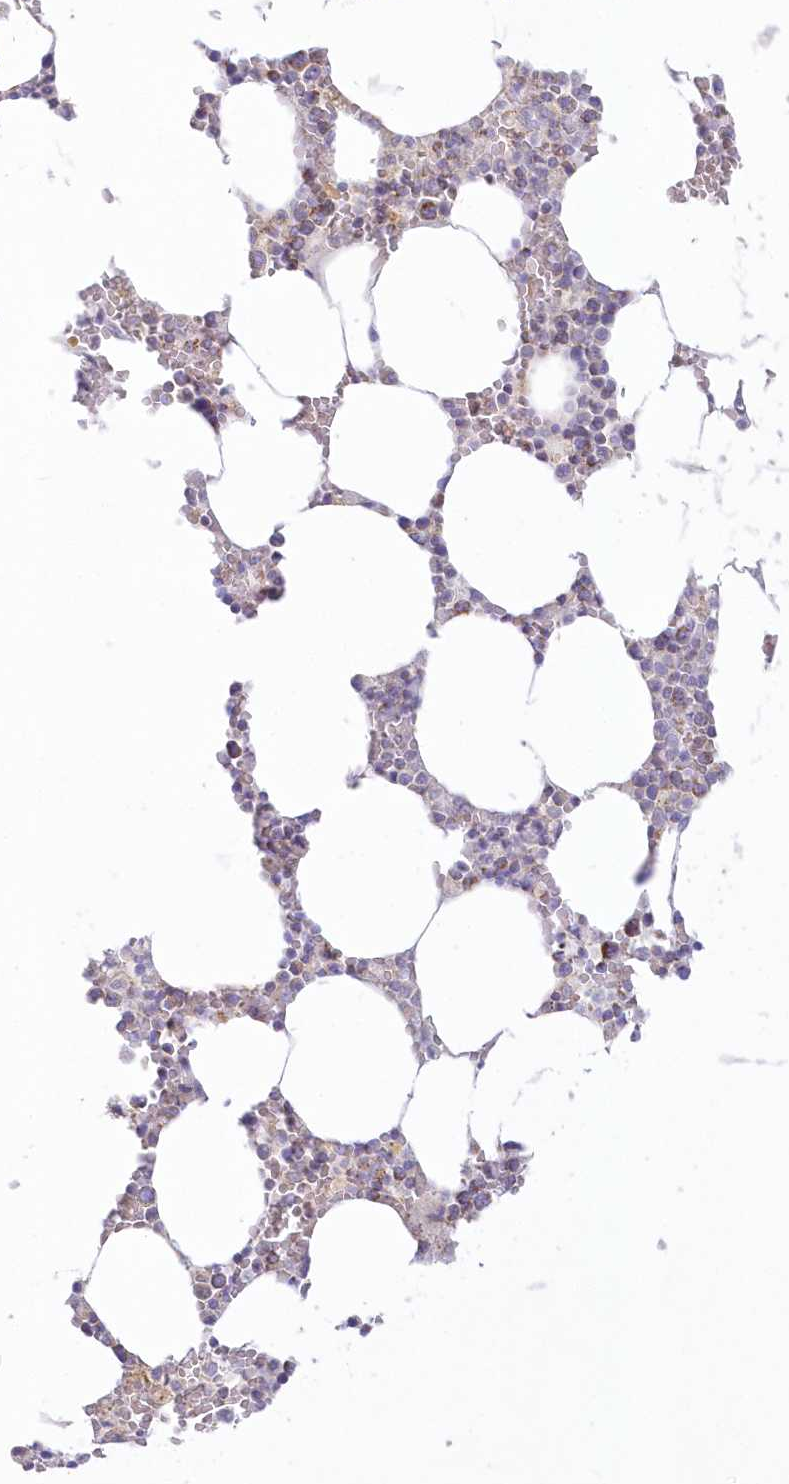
{"staining": {"intensity": "weak", "quantity": "<25%", "location": "cytoplasmic/membranous"}, "tissue": "bone marrow", "cell_type": "Hematopoietic cells", "image_type": "normal", "snomed": [{"axis": "morphology", "description": "Normal tissue, NOS"}, {"axis": "topography", "description": "Bone marrow"}], "caption": "A photomicrograph of bone marrow stained for a protein displays no brown staining in hematopoietic cells. (Stains: DAB (3,3'-diaminobenzidine) immunohistochemistry (IHC) with hematoxylin counter stain, Microscopy: brightfield microscopy at high magnification).", "gene": "TBC1D14", "patient": {"sex": "male", "age": 70}}